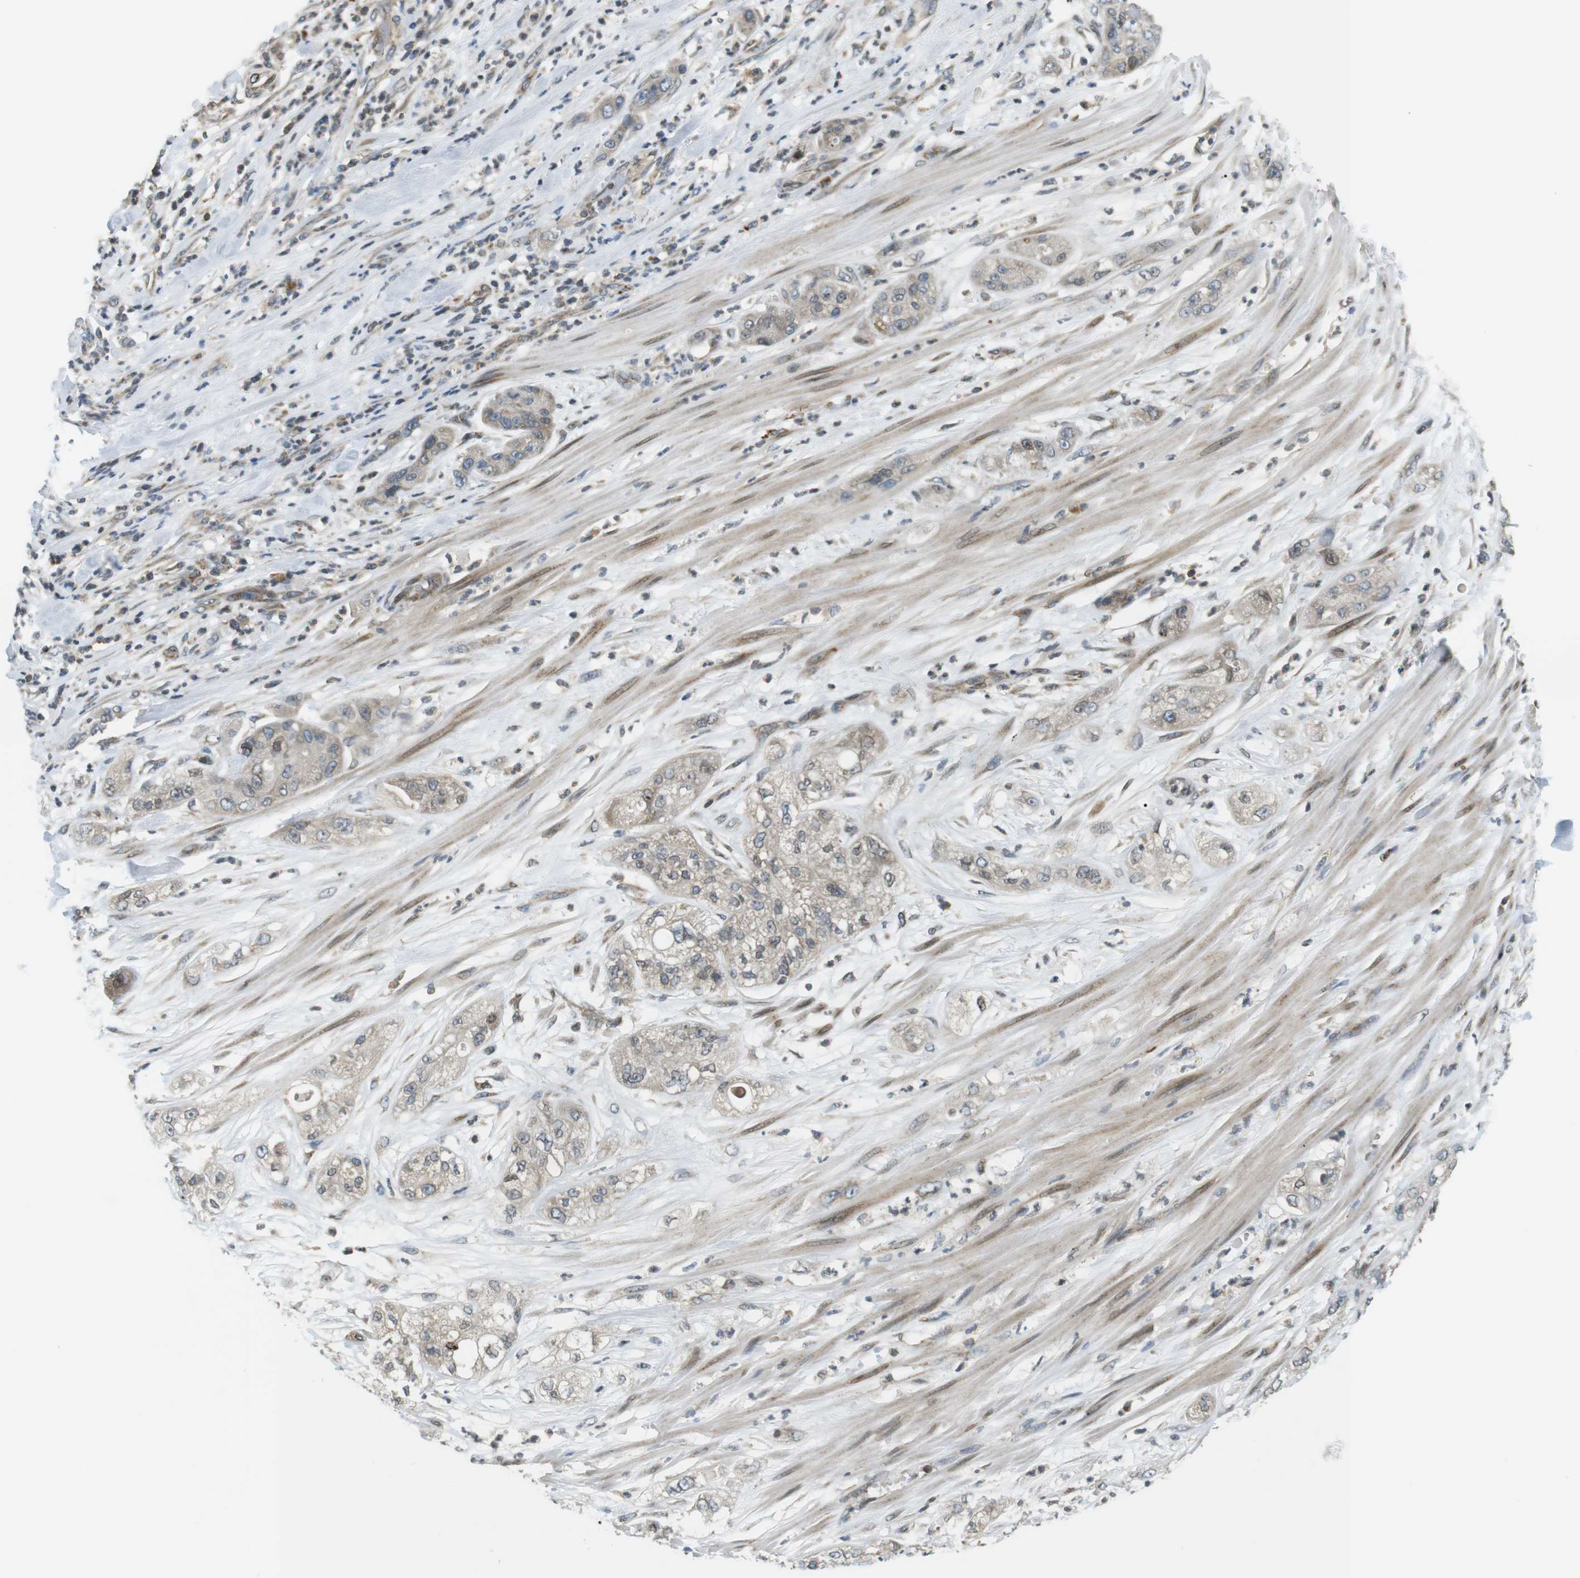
{"staining": {"intensity": "weak", "quantity": "<25%", "location": "cytoplasmic/membranous,nuclear"}, "tissue": "pancreatic cancer", "cell_type": "Tumor cells", "image_type": "cancer", "snomed": [{"axis": "morphology", "description": "Adenocarcinoma, NOS"}, {"axis": "topography", "description": "Pancreas"}], "caption": "This is a histopathology image of immunohistochemistry (IHC) staining of pancreatic adenocarcinoma, which shows no positivity in tumor cells. (IHC, brightfield microscopy, high magnification).", "gene": "TMX4", "patient": {"sex": "female", "age": 78}}